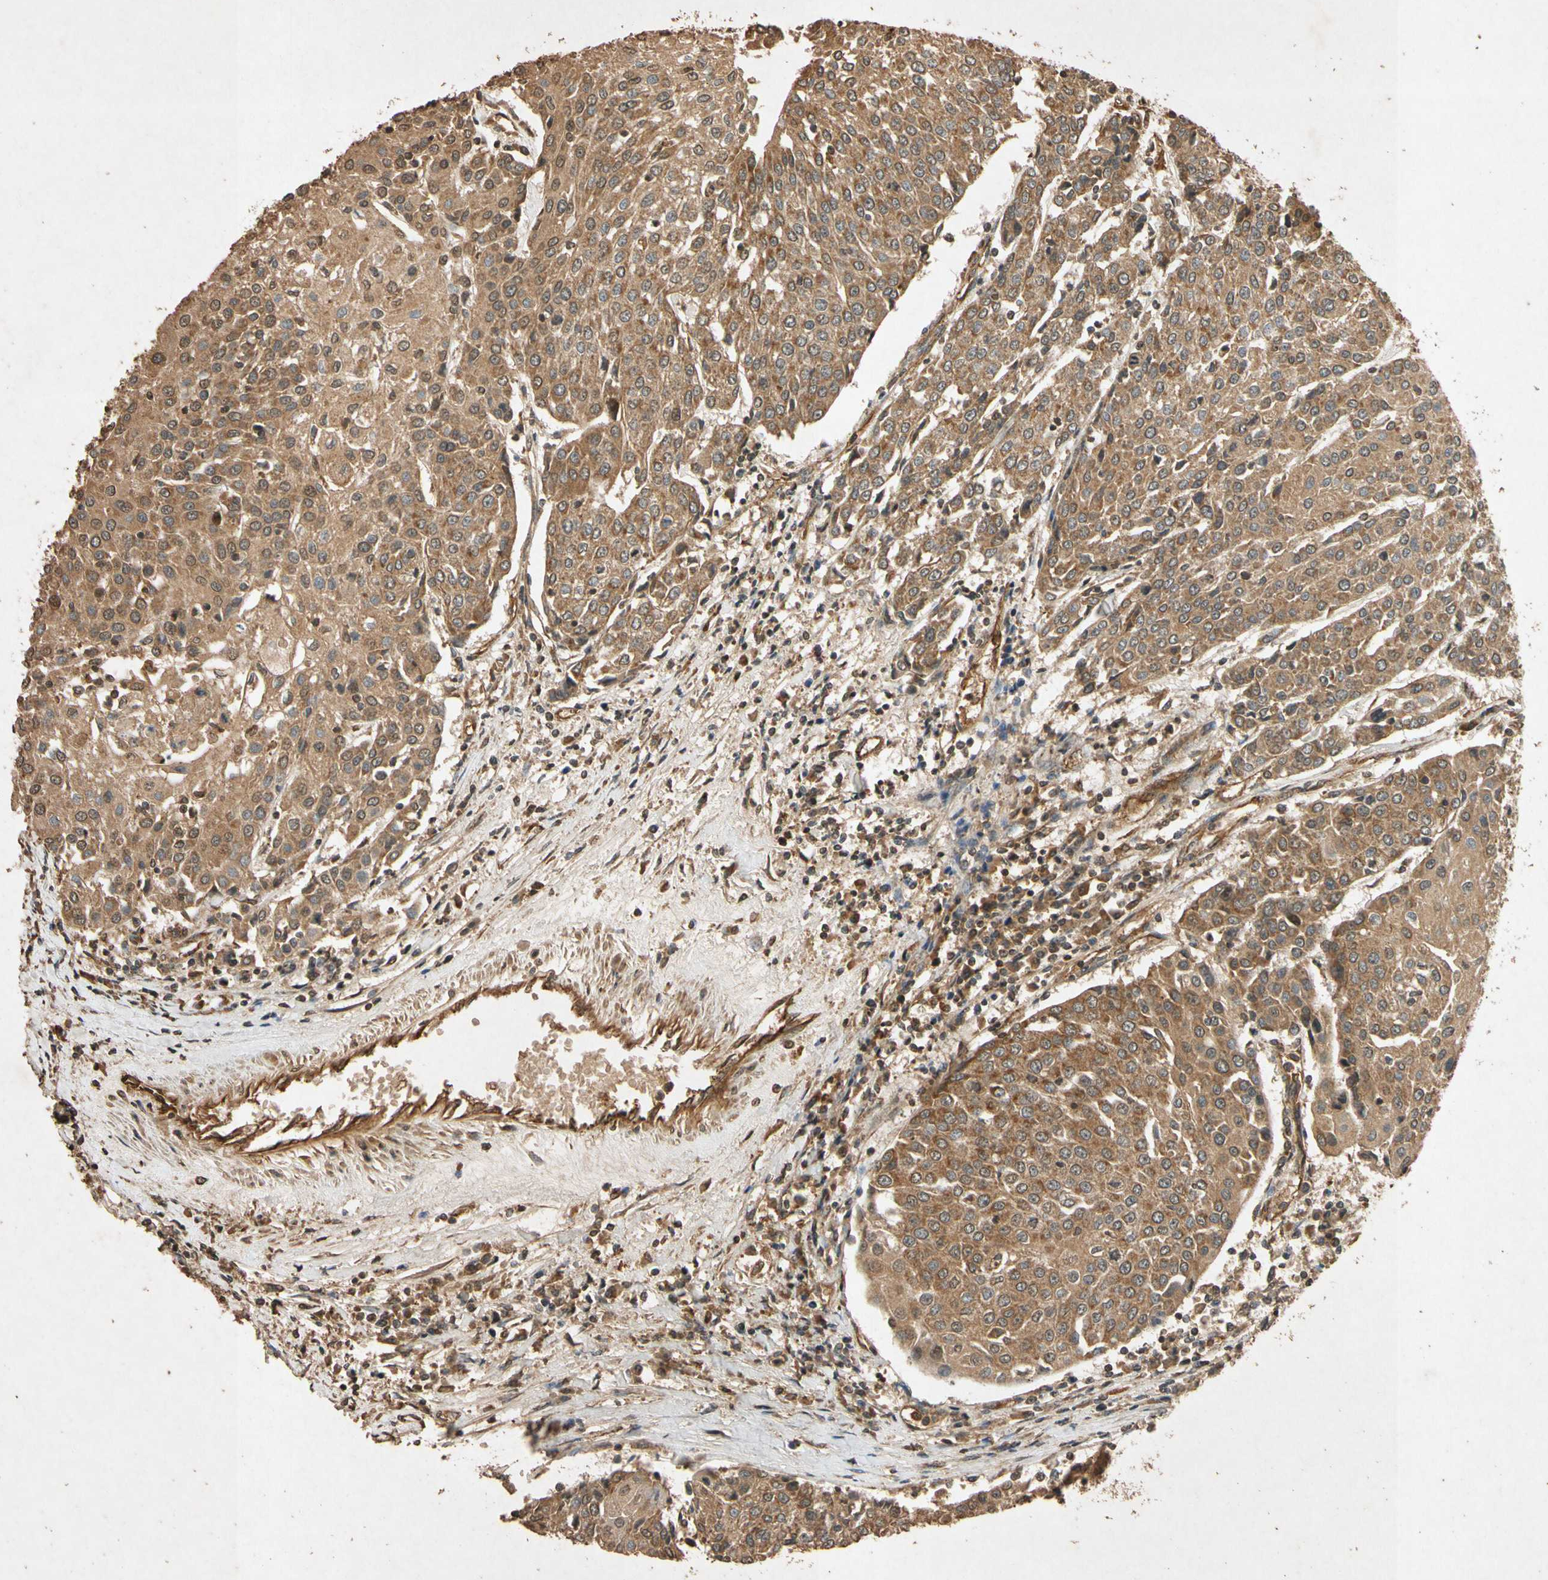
{"staining": {"intensity": "moderate", "quantity": ">75%", "location": "cytoplasmic/membranous"}, "tissue": "urothelial cancer", "cell_type": "Tumor cells", "image_type": "cancer", "snomed": [{"axis": "morphology", "description": "Urothelial carcinoma, High grade"}, {"axis": "topography", "description": "Urinary bladder"}], "caption": "A high-resolution photomicrograph shows IHC staining of urothelial cancer, which exhibits moderate cytoplasmic/membranous expression in approximately >75% of tumor cells.", "gene": "TXN2", "patient": {"sex": "female", "age": 85}}